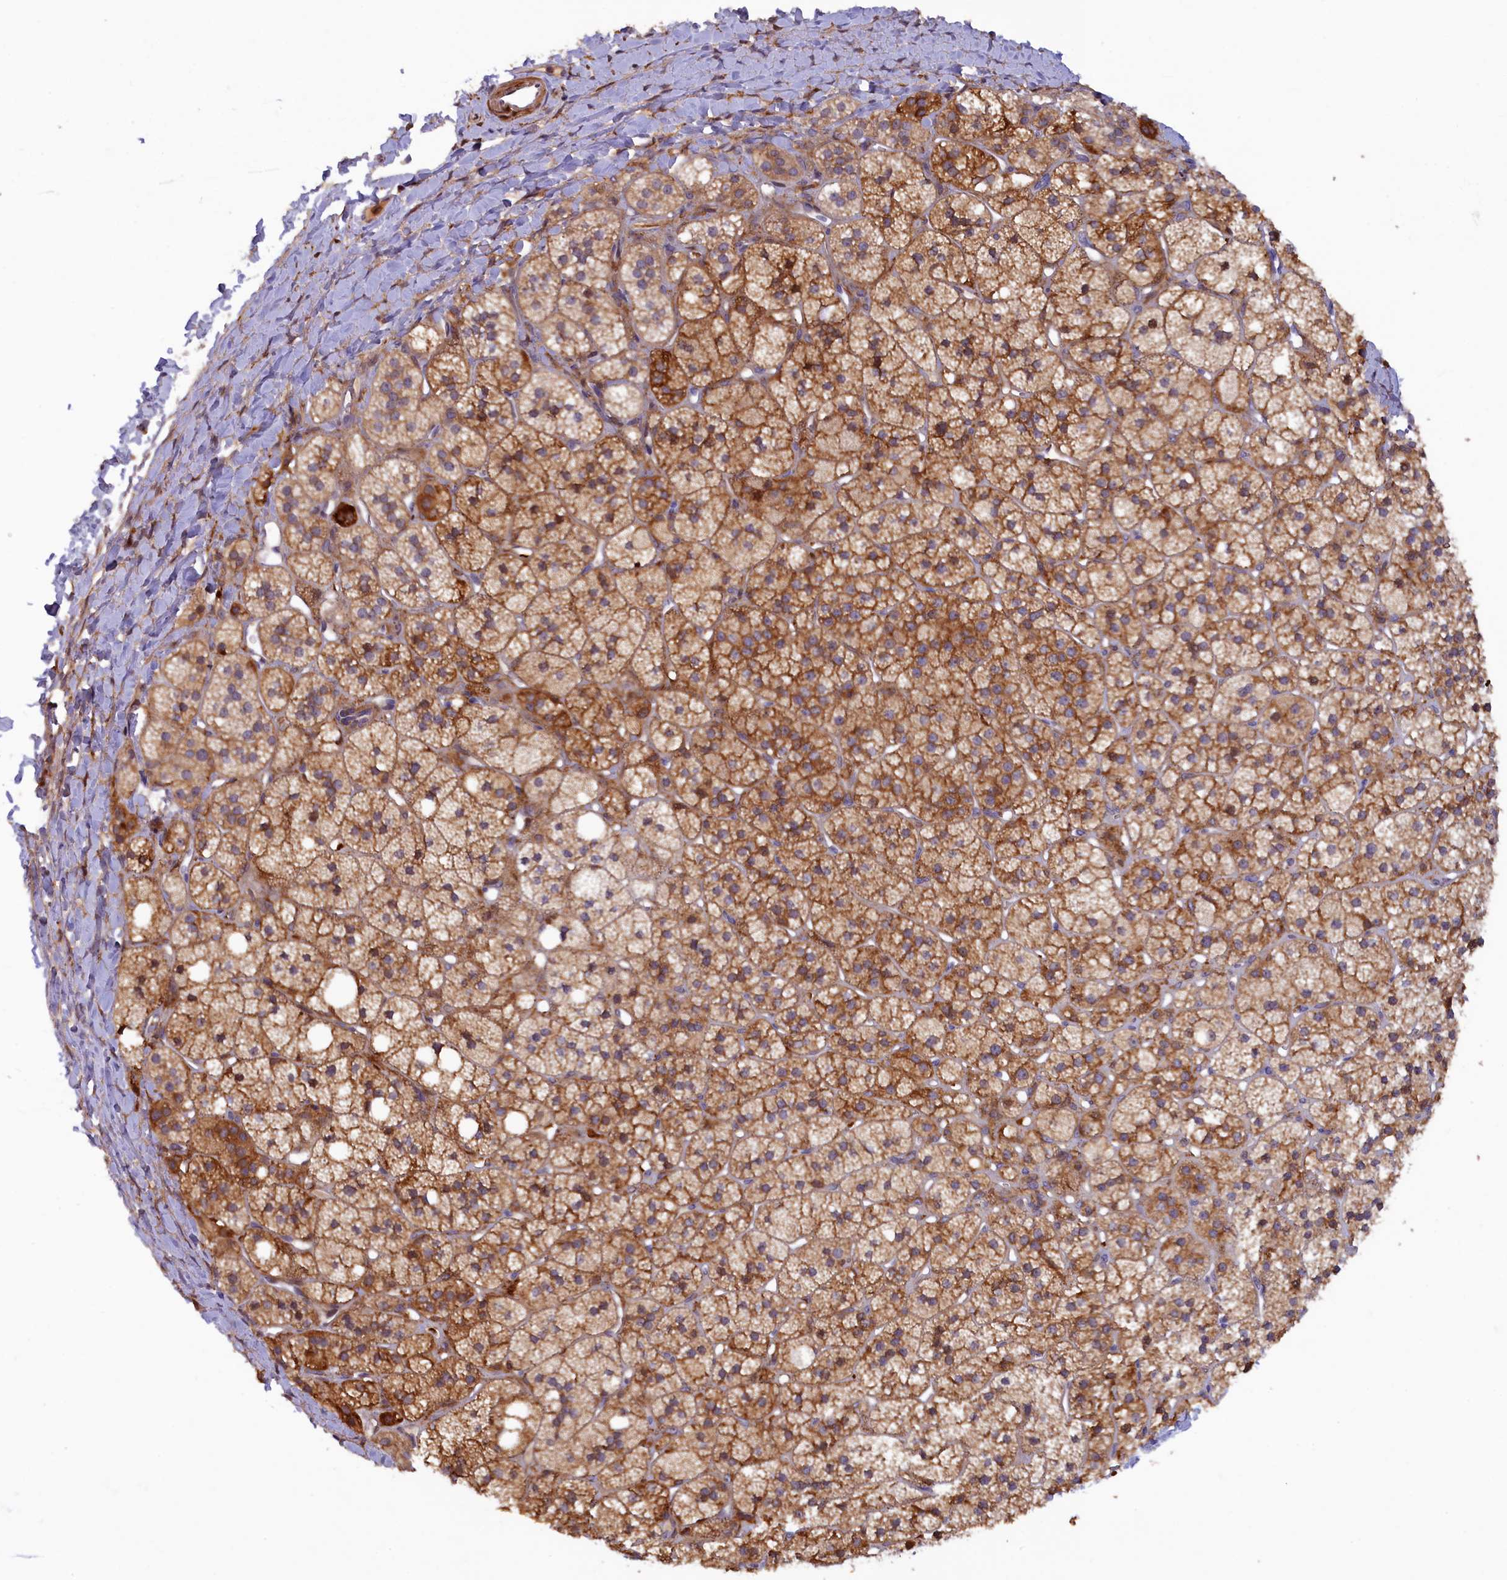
{"staining": {"intensity": "strong", "quantity": ">75%", "location": "cytoplasmic/membranous"}, "tissue": "adrenal gland", "cell_type": "Glandular cells", "image_type": "normal", "snomed": [{"axis": "morphology", "description": "Normal tissue, NOS"}, {"axis": "topography", "description": "Adrenal gland"}], "caption": "Human adrenal gland stained with a brown dye displays strong cytoplasmic/membranous positive expression in approximately >75% of glandular cells.", "gene": "FERMT1", "patient": {"sex": "male", "age": 61}}